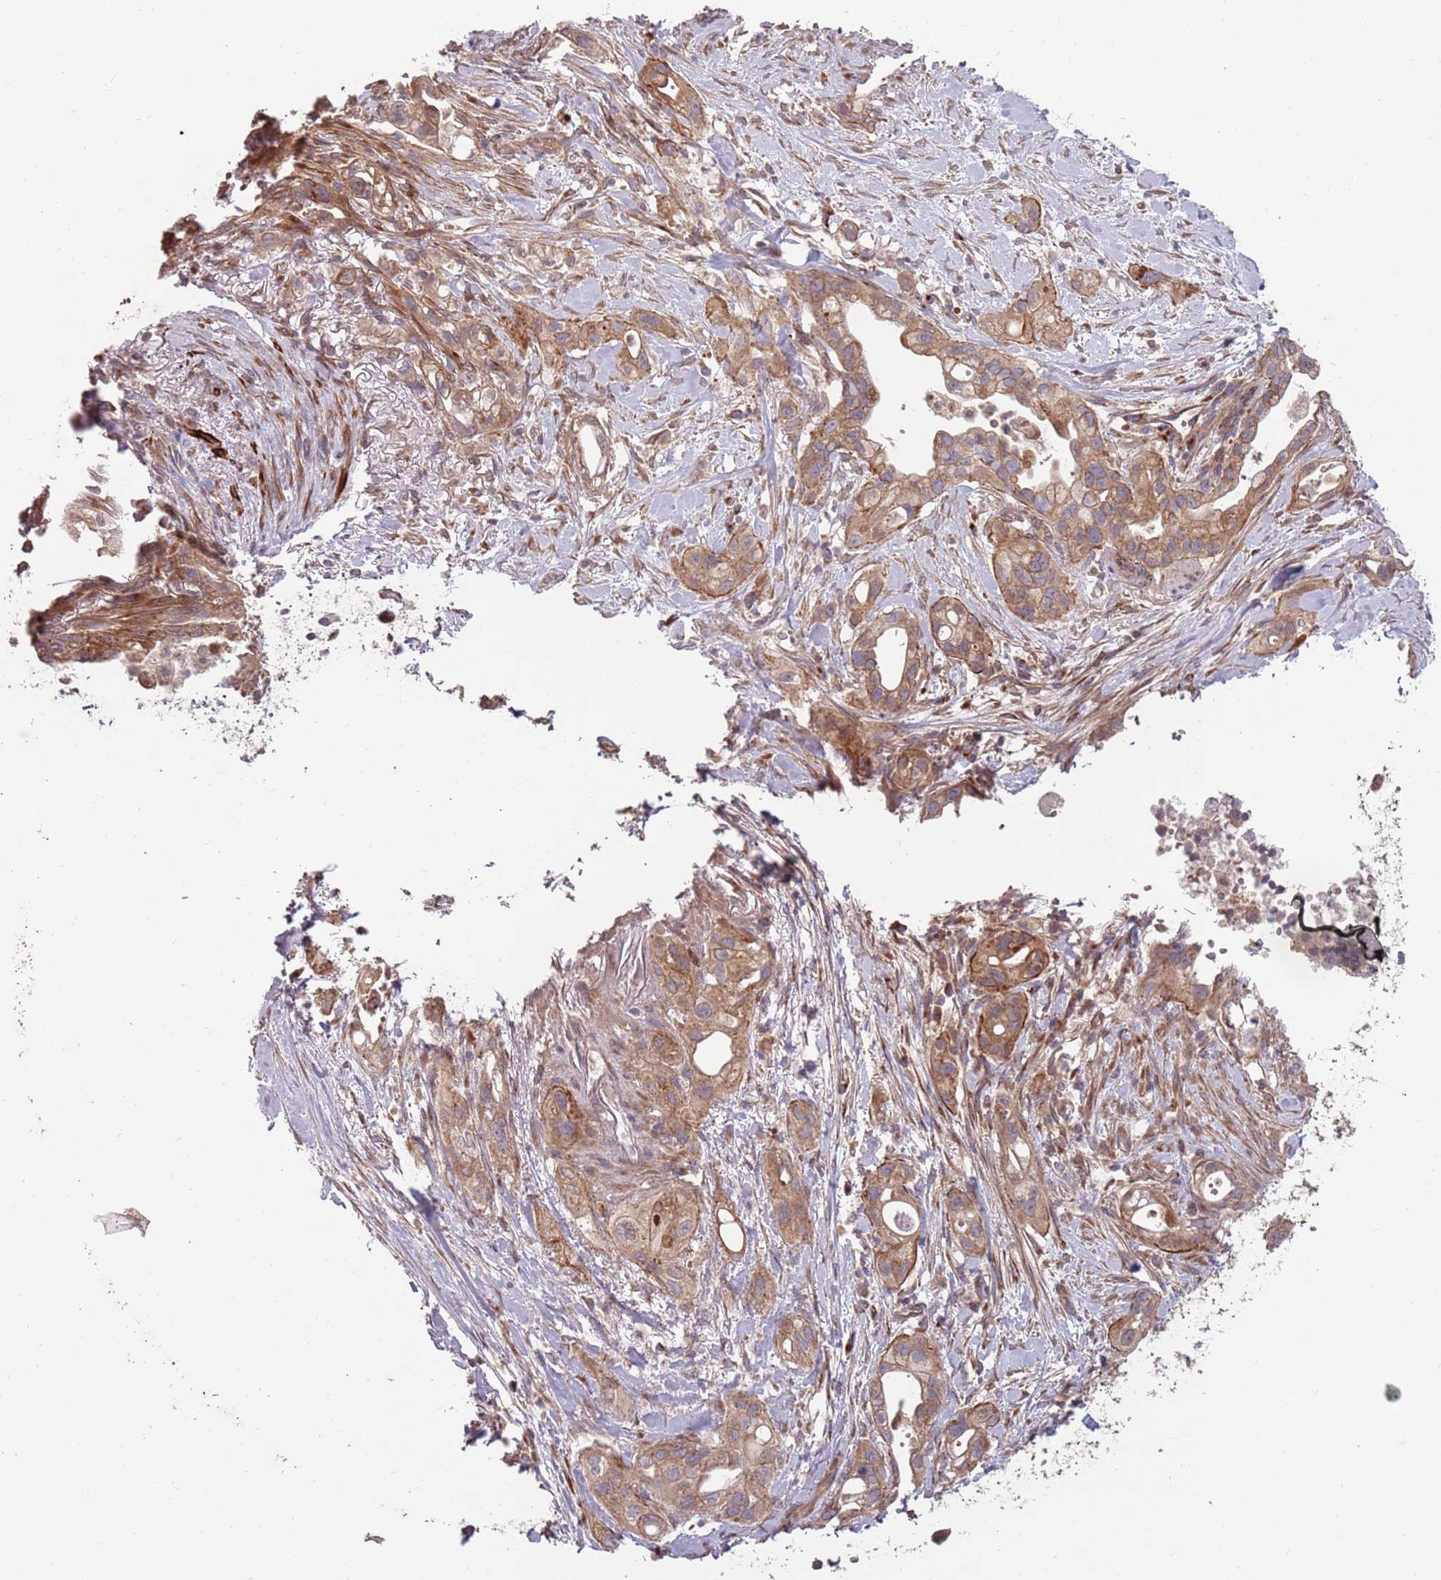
{"staining": {"intensity": "moderate", "quantity": ">75%", "location": "cytoplasmic/membranous"}, "tissue": "pancreatic cancer", "cell_type": "Tumor cells", "image_type": "cancer", "snomed": [{"axis": "morphology", "description": "Adenocarcinoma, NOS"}, {"axis": "topography", "description": "Pancreas"}], "caption": "Moderate cytoplasmic/membranous positivity for a protein is appreciated in approximately >75% of tumor cells of adenocarcinoma (pancreatic) using immunohistochemistry (IHC).", "gene": "PLD6", "patient": {"sex": "male", "age": 44}}